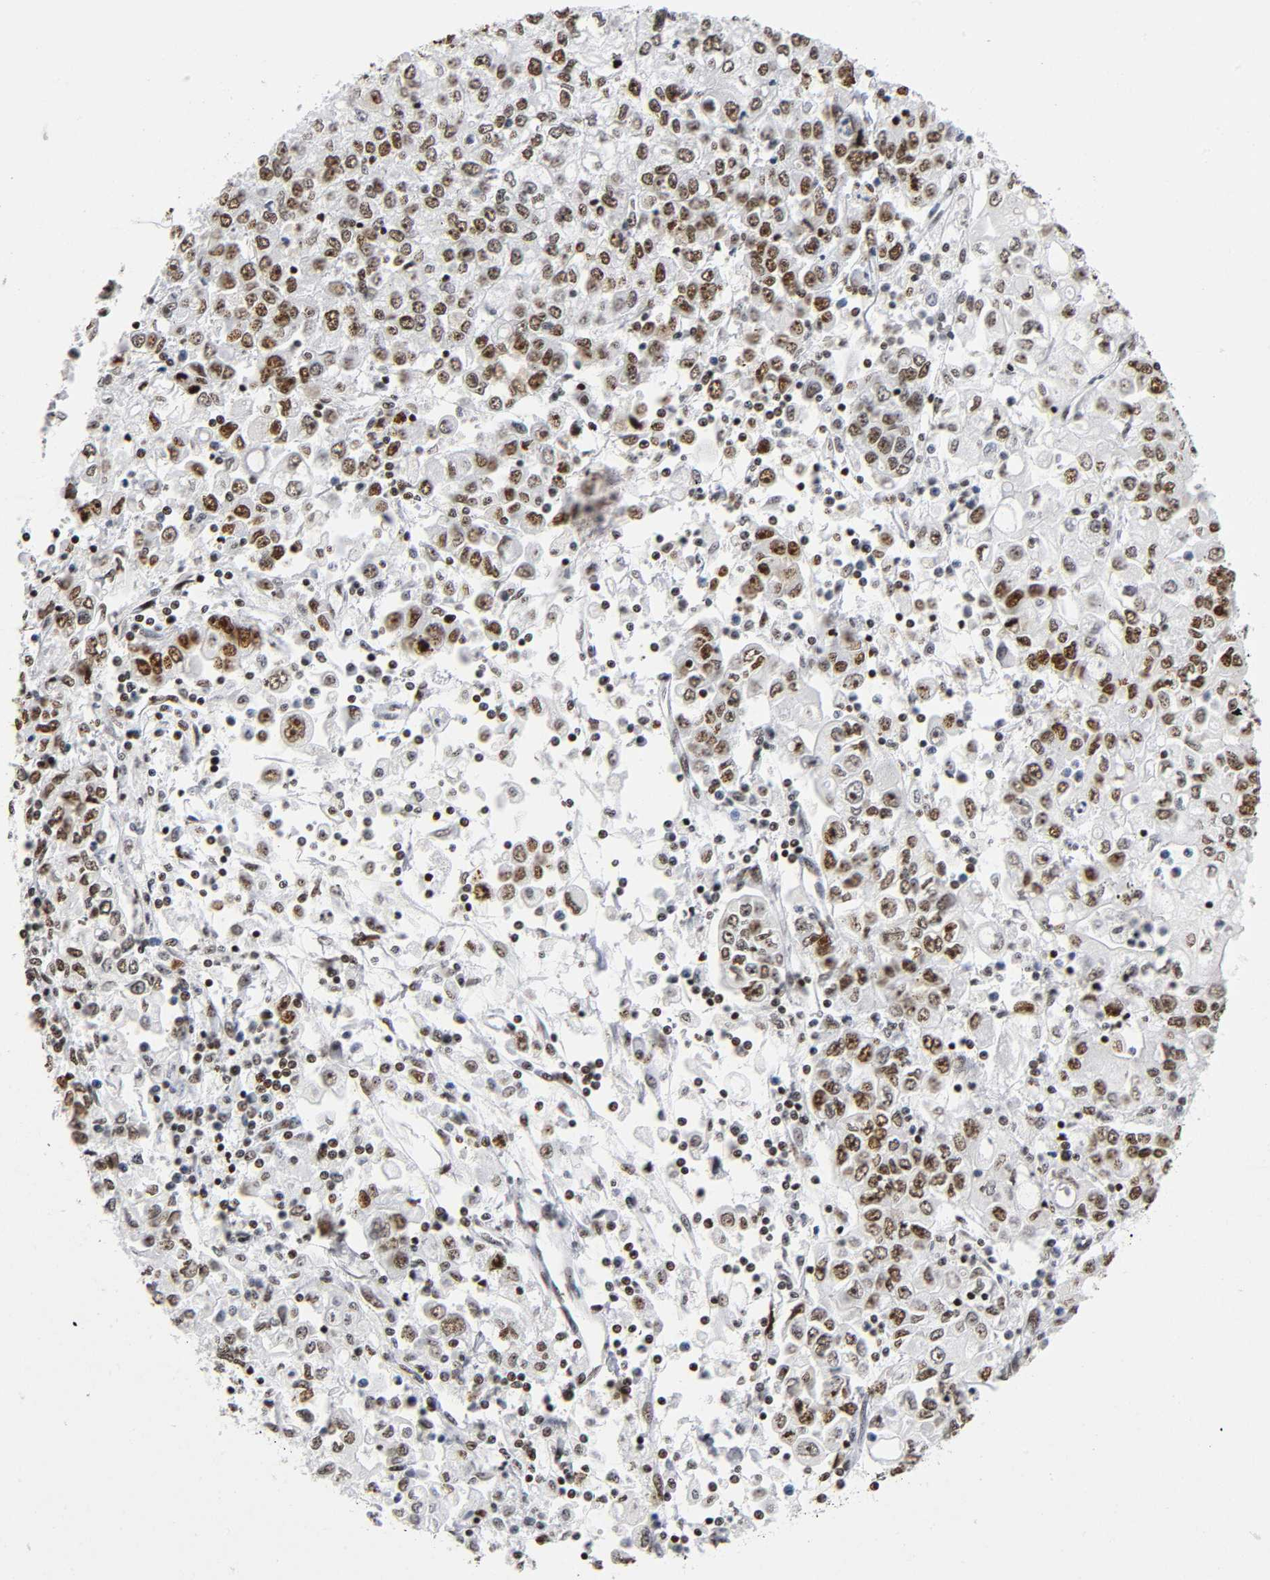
{"staining": {"intensity": "moderate", "quantity": ">75%", "location": "cytoplasmic/membranous,nuclear"}, "tissue": "stomach cancer", "cell_type": "Tumor cells", "image_type": "cancer", "snomed": [{"axis": "morphology", "description": "Adenocarcinoma, NOS"}, {"axis": "topography", "description": "Stomach, lower"}], "caption": "This photomicrograph displays immunohistochemistry staining of human stomach adenocarcinoma, with medium moderate cytoplasmic/membranous and nuclear expression in approximately >75% of tumor cells.", "gene": "UBTF", "patient": {"sex": "female", "age": 72}}